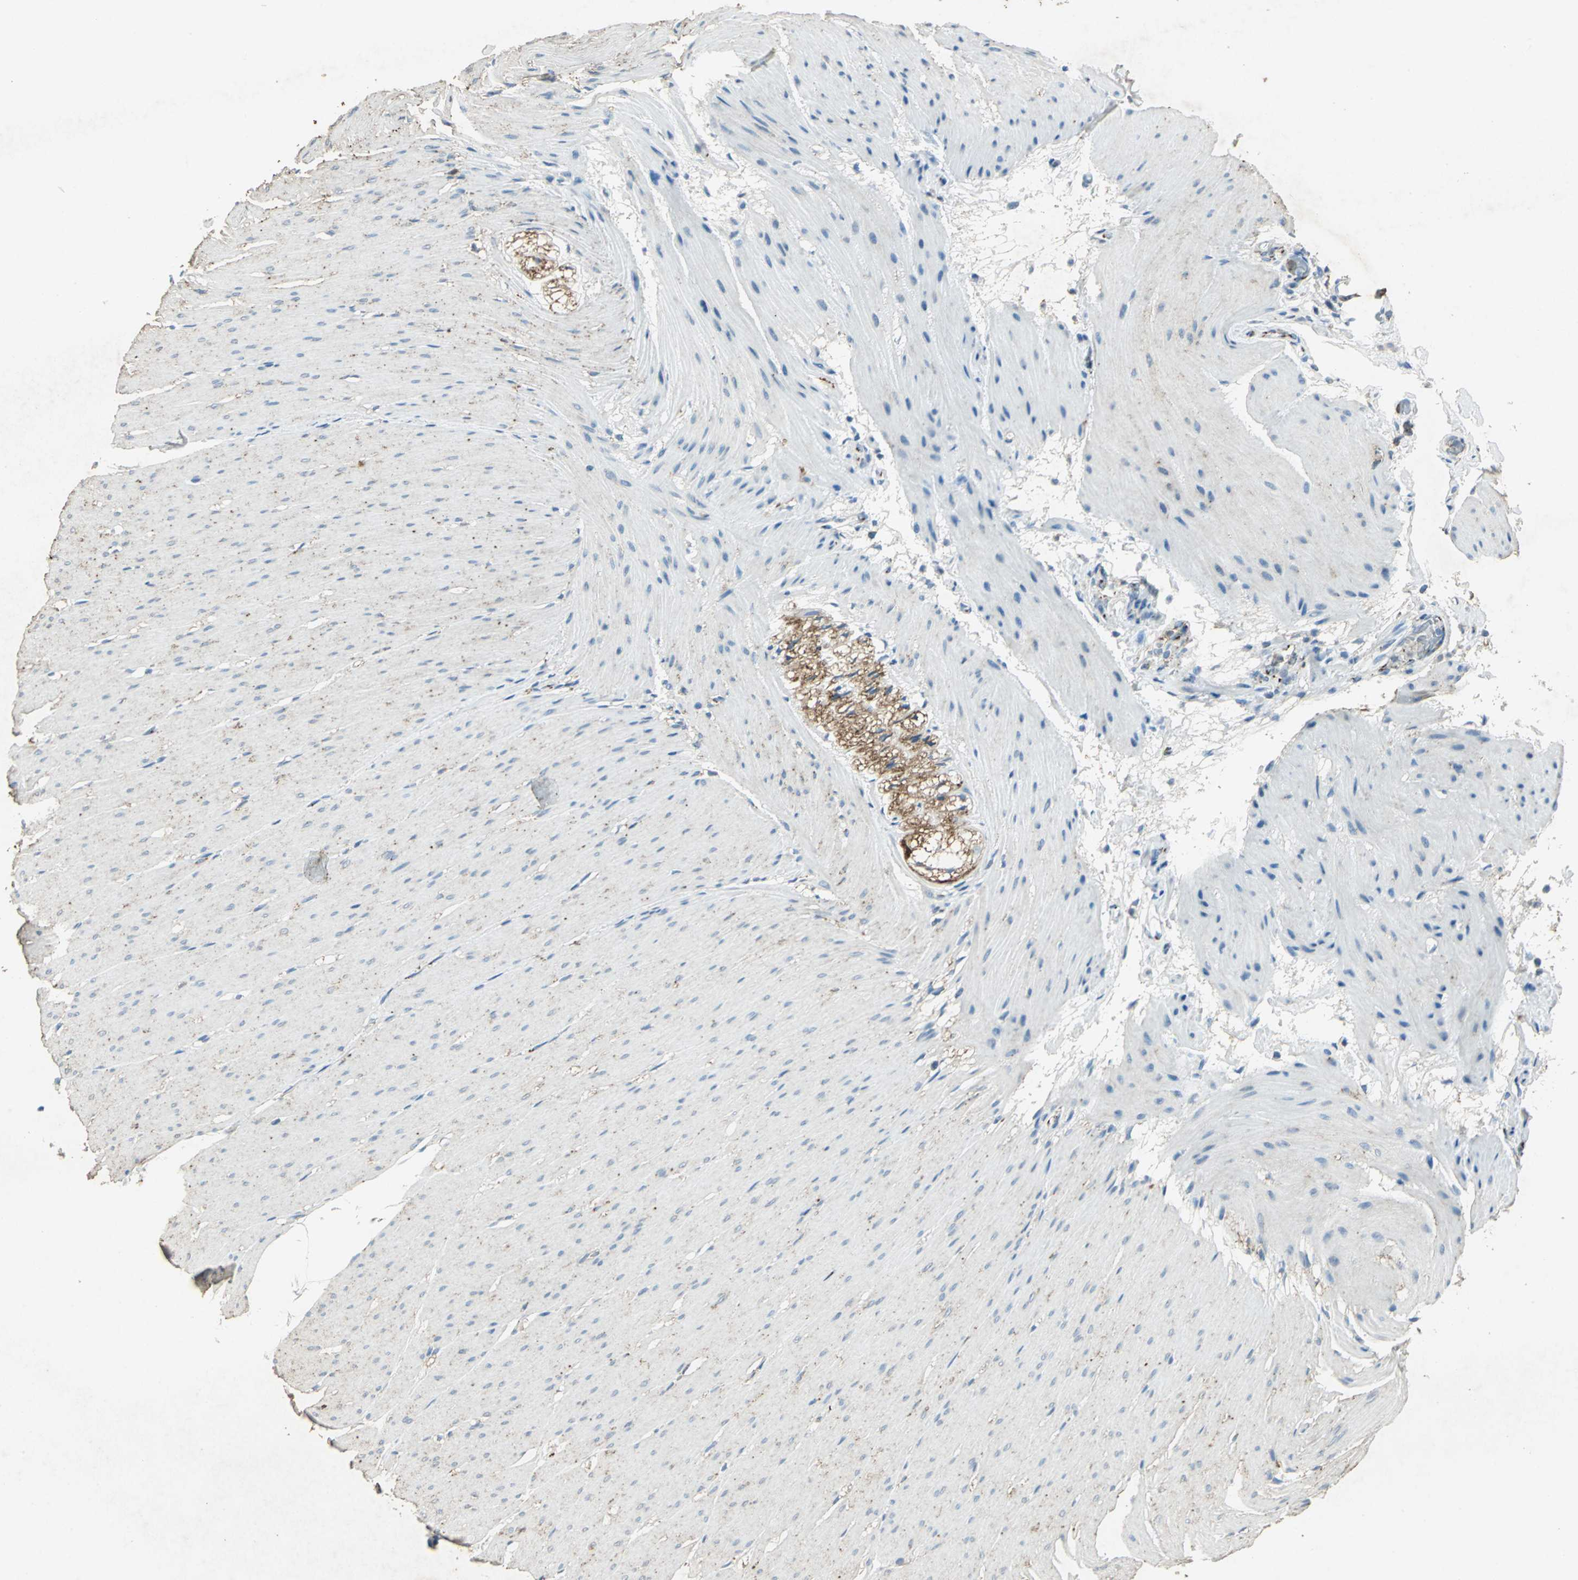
{"staining": {"intensity": "negative", "quantity": "none", "location": "none"}, "tissue": "smooth muscle", "cell_type": "Smooth muscle cells", "image_type": "normal", "snomed": [{"axis": "morphology", "description": "Normal tissue, NOS"}, {"axis": "topography", "description": "Smooth muscle"}, {"axis": "topography", "description": "Colon"}], "caption": "Immunohistochemical staining of unremarkable human smooth muscle demonstrates no significant expression in smooth muscle cells.", "gene": "CAMK2B", "patient": {"sex": "male", "age": 67}}